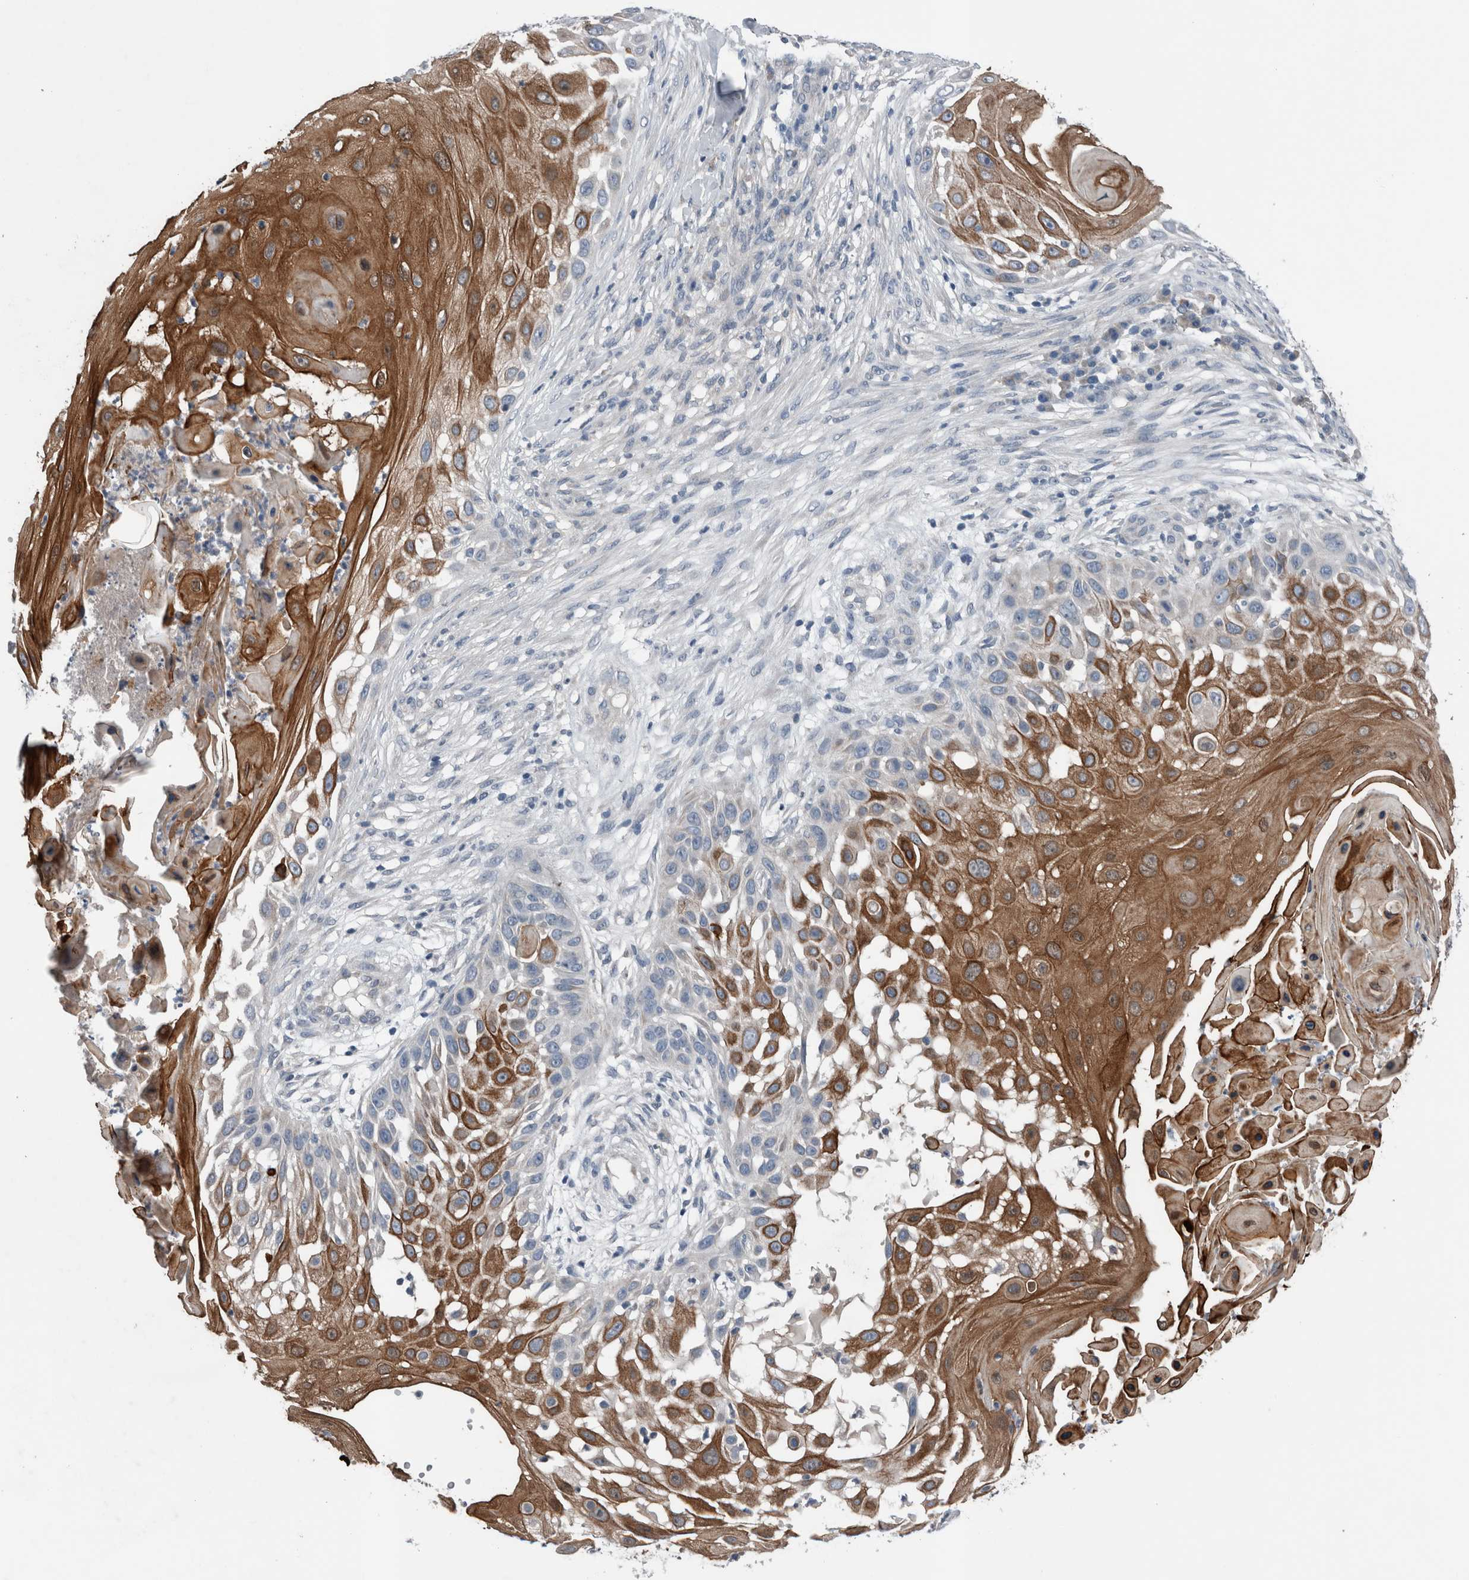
{"staining": {"intensity": "moderate", "quantity": "25%-75%", "location": "cytoplasmic/membranous"}, "tissue": "skin cancer", "cell_type": "Tumor cells", "image_type": "cancer", "snomed": [{"axis": "morphology", "description": "Squamous cell carcinoma, NOS"}, {"axis": "topography", "description": "Skin"}], "caption": "A brown stain shows moderate cytoplasmic/membranous expression of a protein in human skin cancer tumor cells.", "gene": "CRNN", "patient": {"sex": "female", "age": 44}}